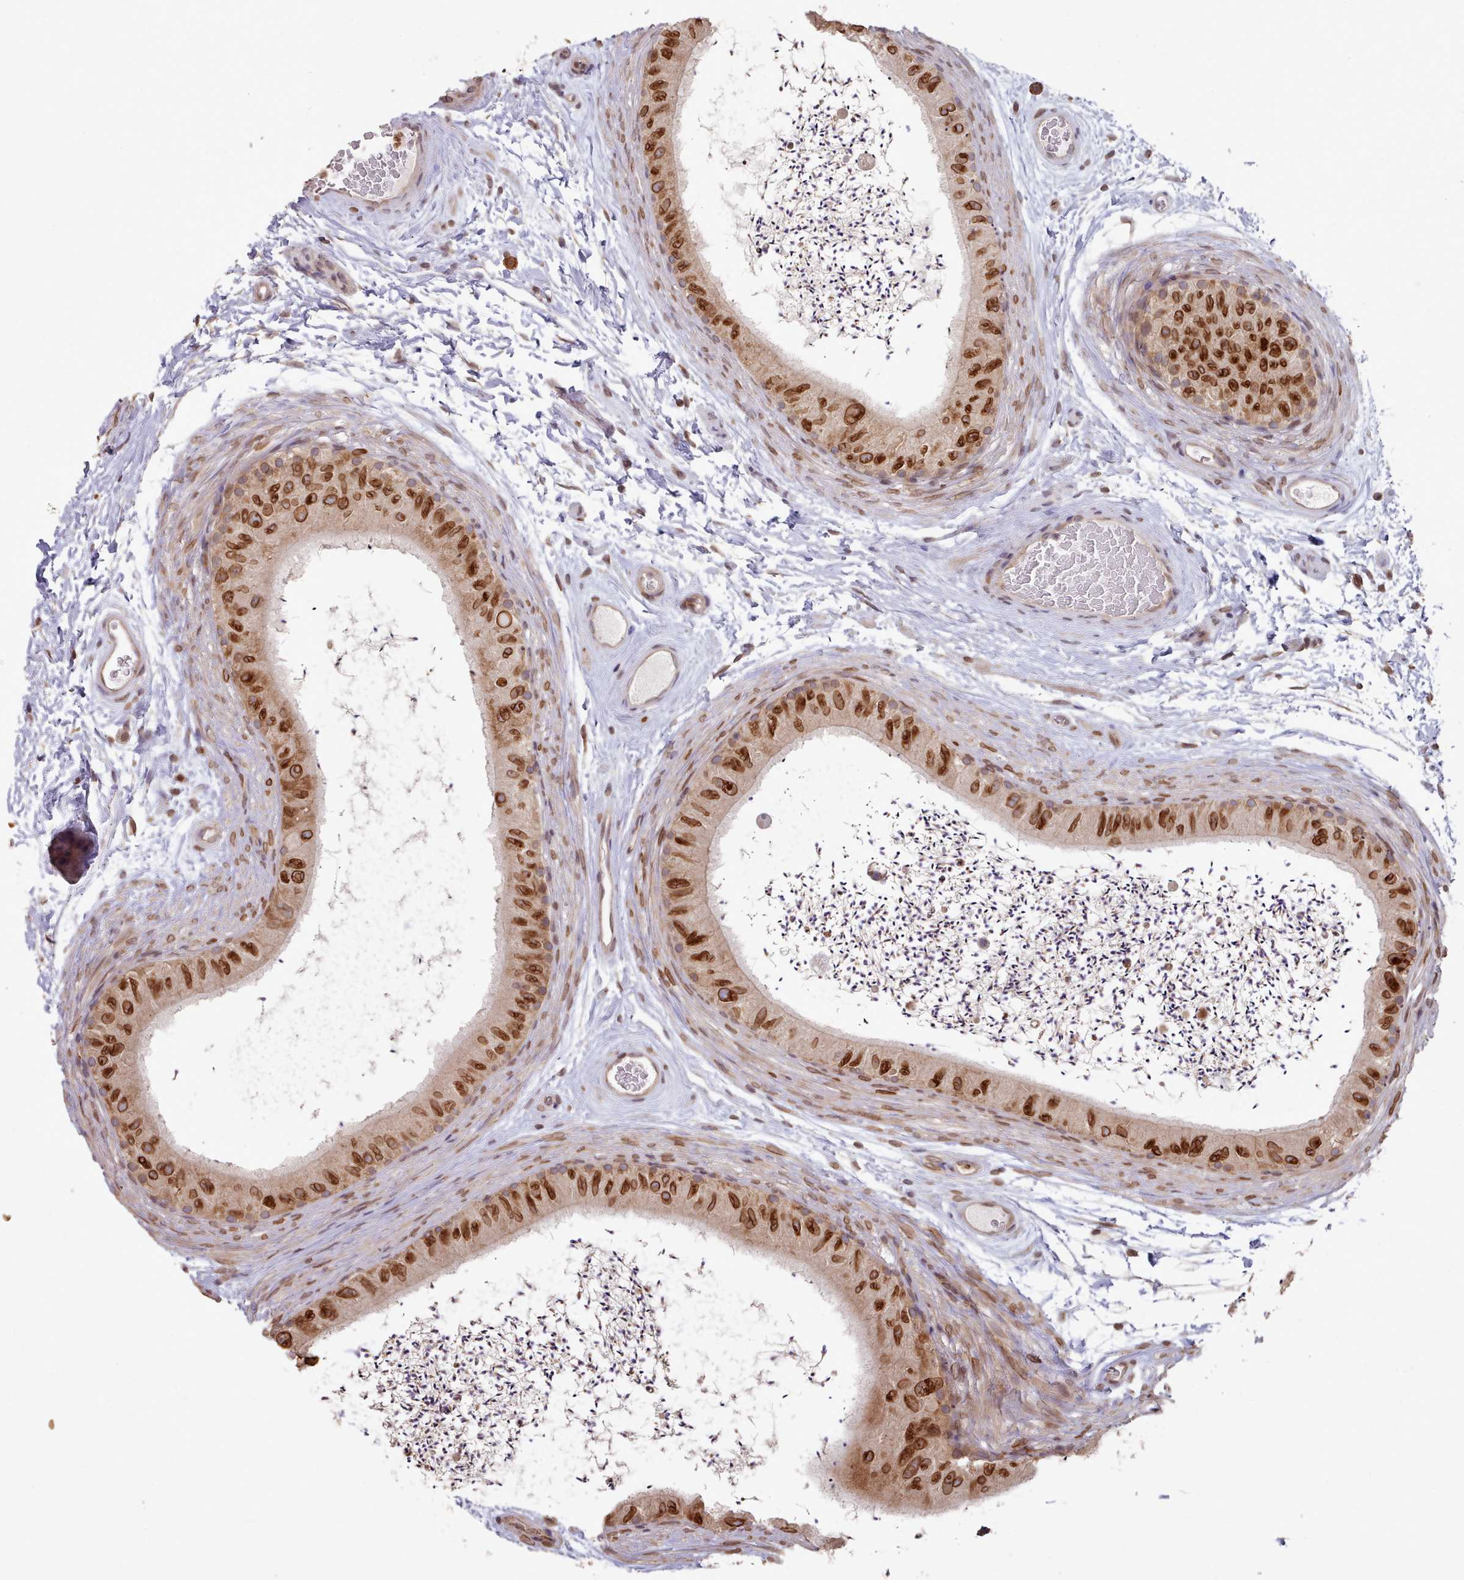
{"staining": {"intensity": "strong", "quantity": "25%-75%", "location": "cytoplasmic/membranous,nuclear"}, "tissue": "epididymis", "cell_type": "Glandular cells", "image_type": "normal", "snomed": [{"axis": "morphology", "description": "Normal tissue, NOS"}, {"axis": "topography", "description": "Epididymis"}], "caption": "Immunohistochemistry (IHC) of unremarkable human epididymis demonstrates high levels of strong cytoplasmic/membranous,nuclear staining in approximately 25%-75% of glandular cells.", "gene": "TOR1AIP1", "patient": {"sex": "male", "age": 50}}